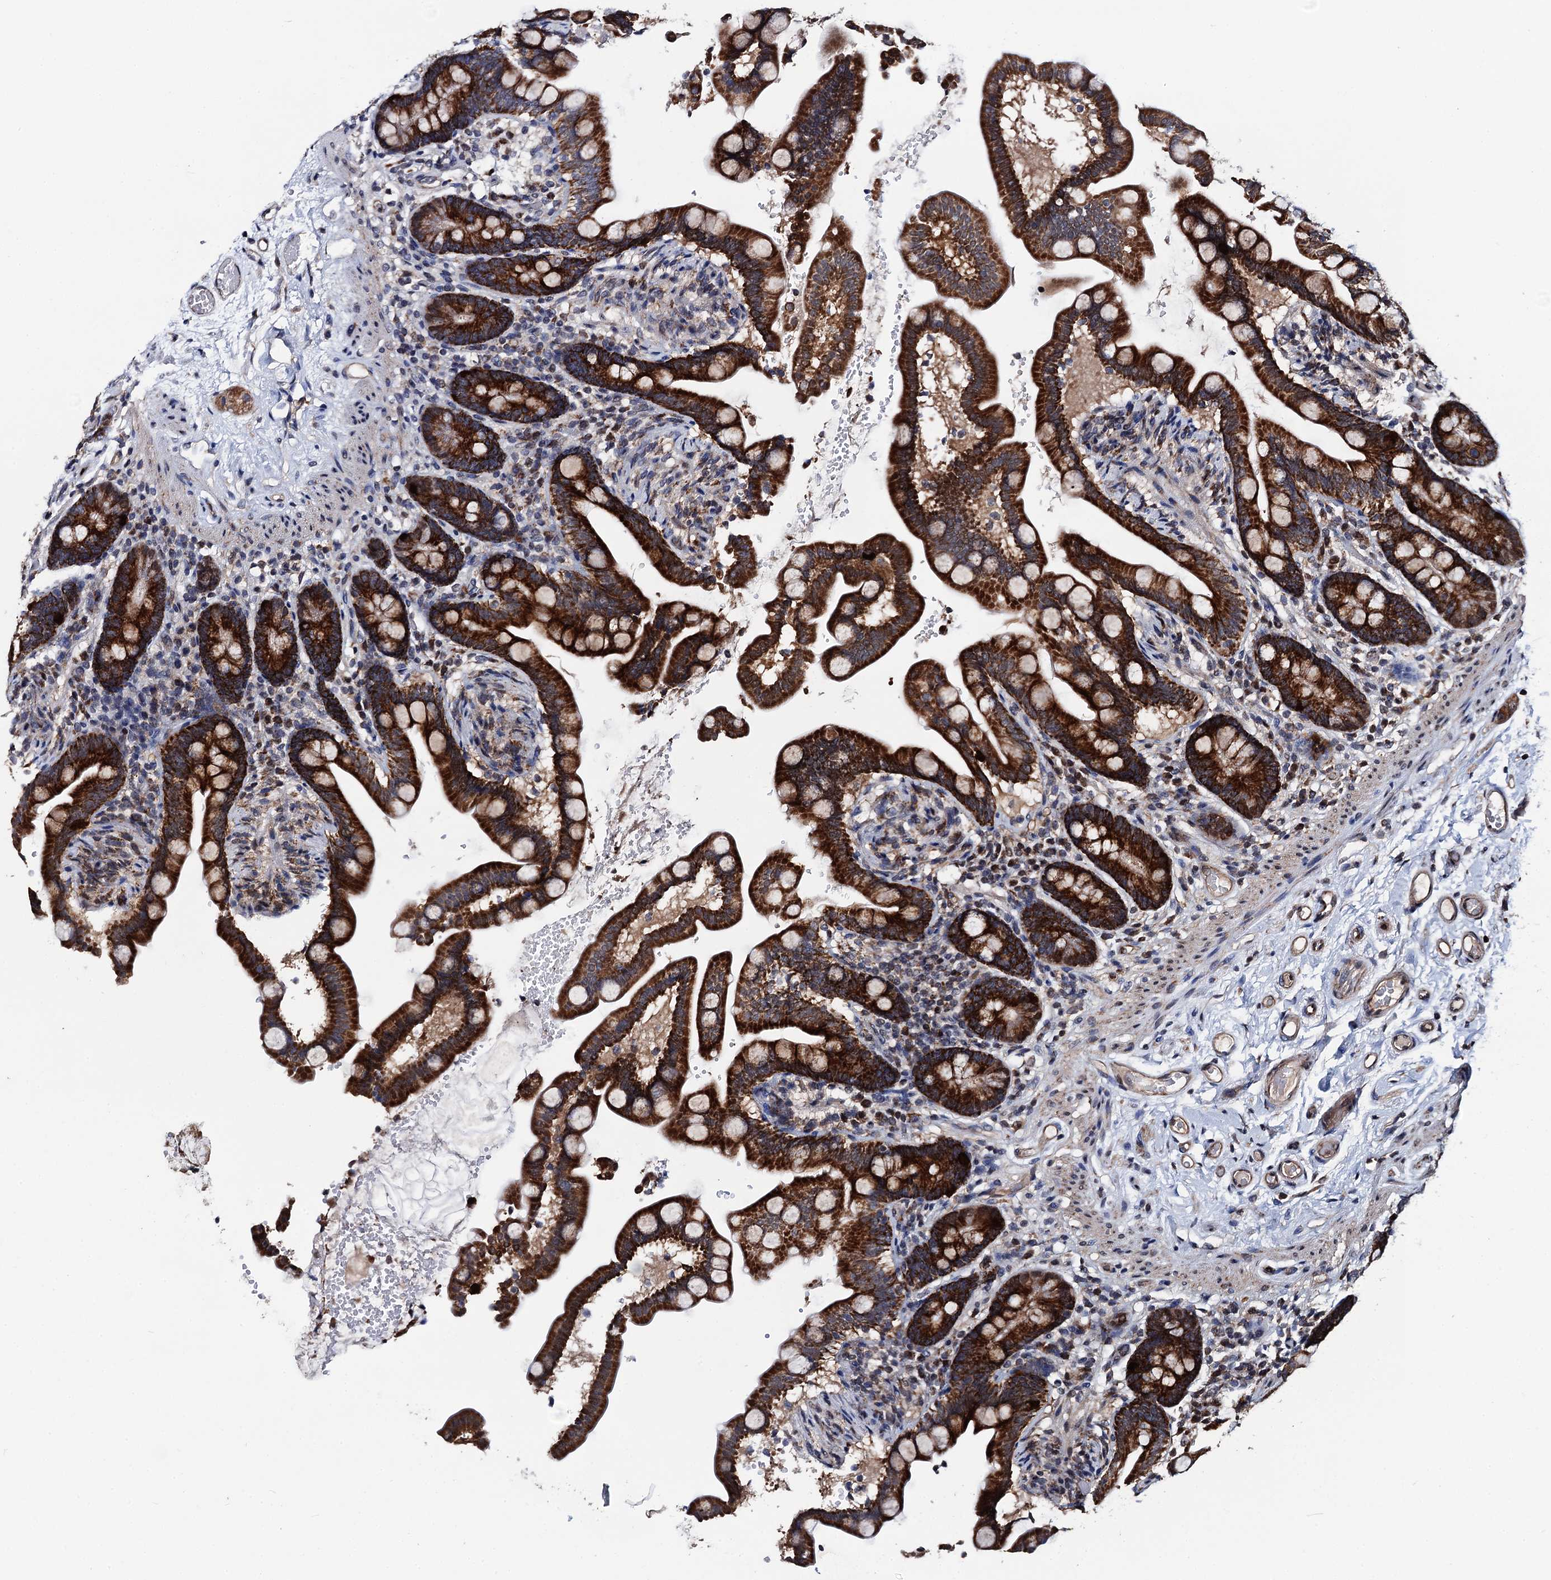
{"staining": {"intensity": "negative", "quantity": "none", "location": "none"}, "tissue": "colon", "cell_type": "Endothelial cells", "image_type": "normal", "snomed": [{"axis": "morphology", "description": "Normal tissue, NOS"}, {"axis": "topography", "description": "Smooth muscle"}, {"axis": "topography", "description": "Colon"}], "caption": "The micrograph shows no significant expression in endothelial cells of colon.", "gene": "PTCD3", "patient": {"sex": "male", "age": 73}}